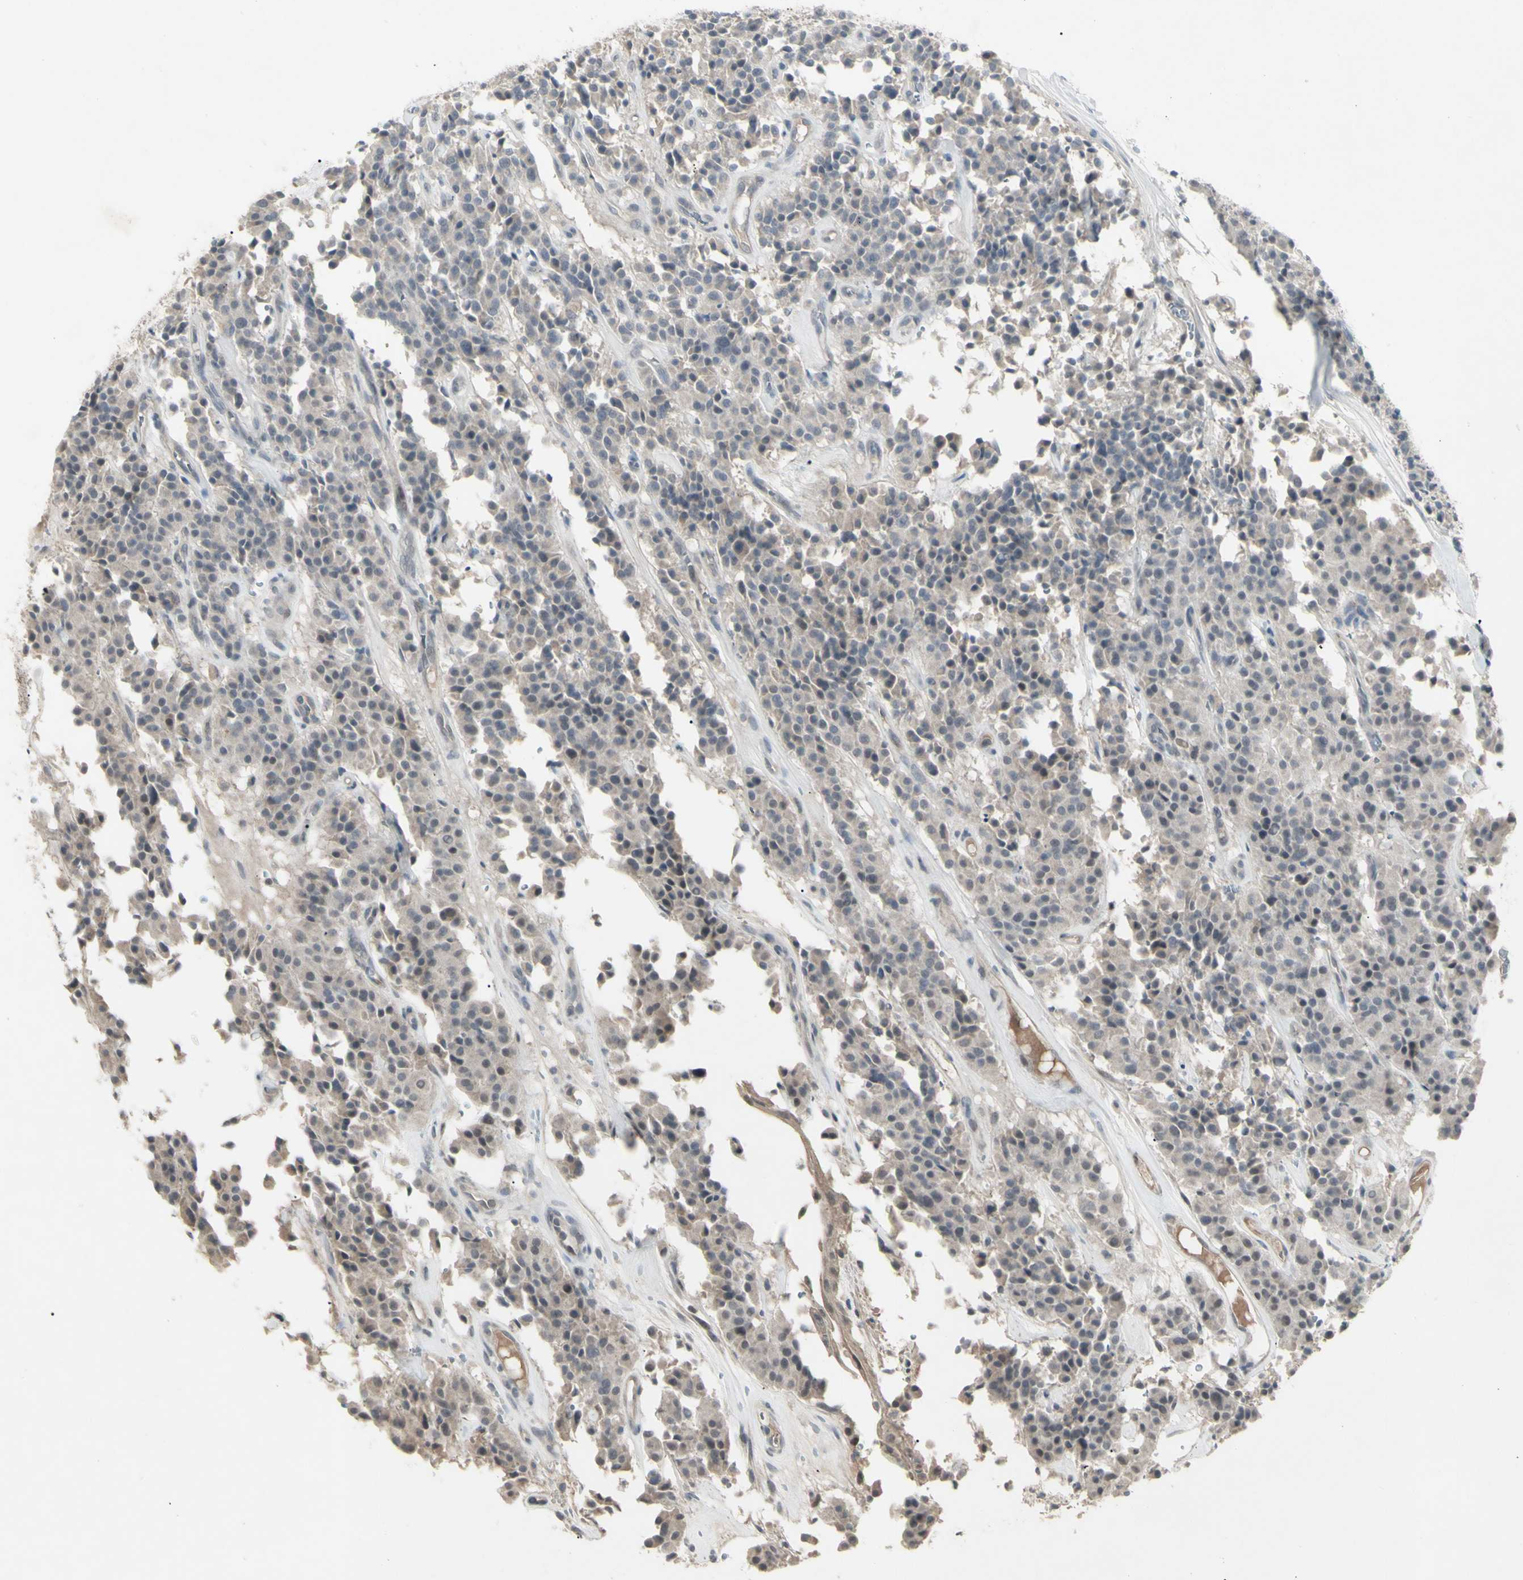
{"staining": {"intensity": "weak", "quantity": "25%-75%", "location": "nuclear"}, "tissue": "carcinoid", "cell_type": "Tumor cells", "image_type": "cancer", "snomed": [{"axis": "morphology", "description": "Carcinoid, malignant, NOS"}, {"axis": "topography", "description": "Lung"}], "caption": "A brown stain highlights weak nuclear staining of a protein in human carcinoid tumor cells. Nuclei are stained in blue.", "gene": "PIAS4", "patient": {"sex": "male", "age": 30}}